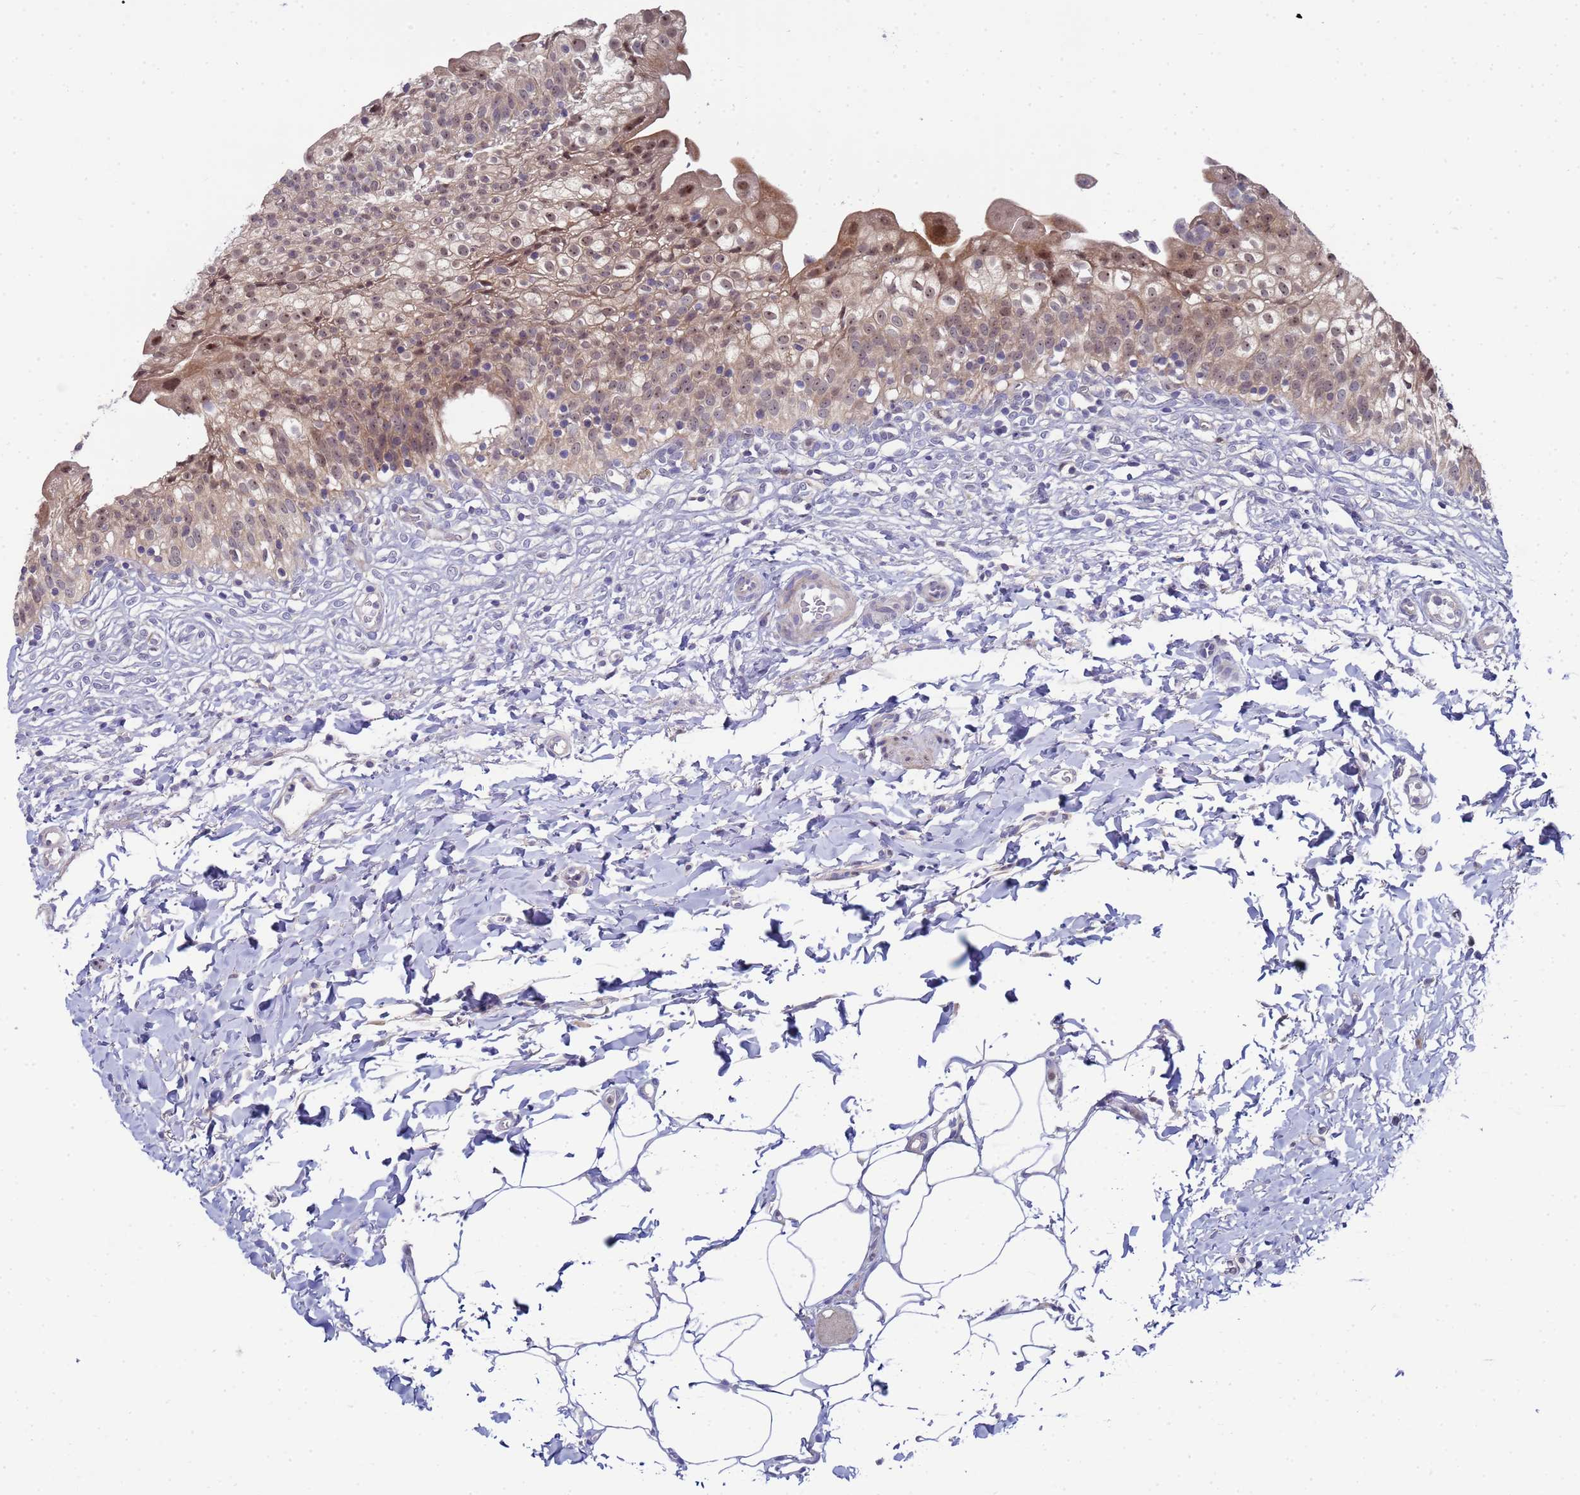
{"staining": {"intensity": "moderate", "quantity": ">75%", "location": "cytoplasmic/membranous,nuclear"}, "tissue": "urinary bladder", "cell_type": "Urothelial cells", "image_type": "normal", "snomed": [{"axis": "morphology", "description": "Normal tissue, NOS"}, {"axis": "topography", "description": "Urinary bladder"}], "caption": "A micrograph showing moderate cytoplasmic/membranous,nuclear expression in approximately >75% of urothelial cells in benign urinary bladder, as visualized by brown immunohistochemical staining.", "gene": "ENOSF1", "patient": {"sex": "male", "age": 55}}